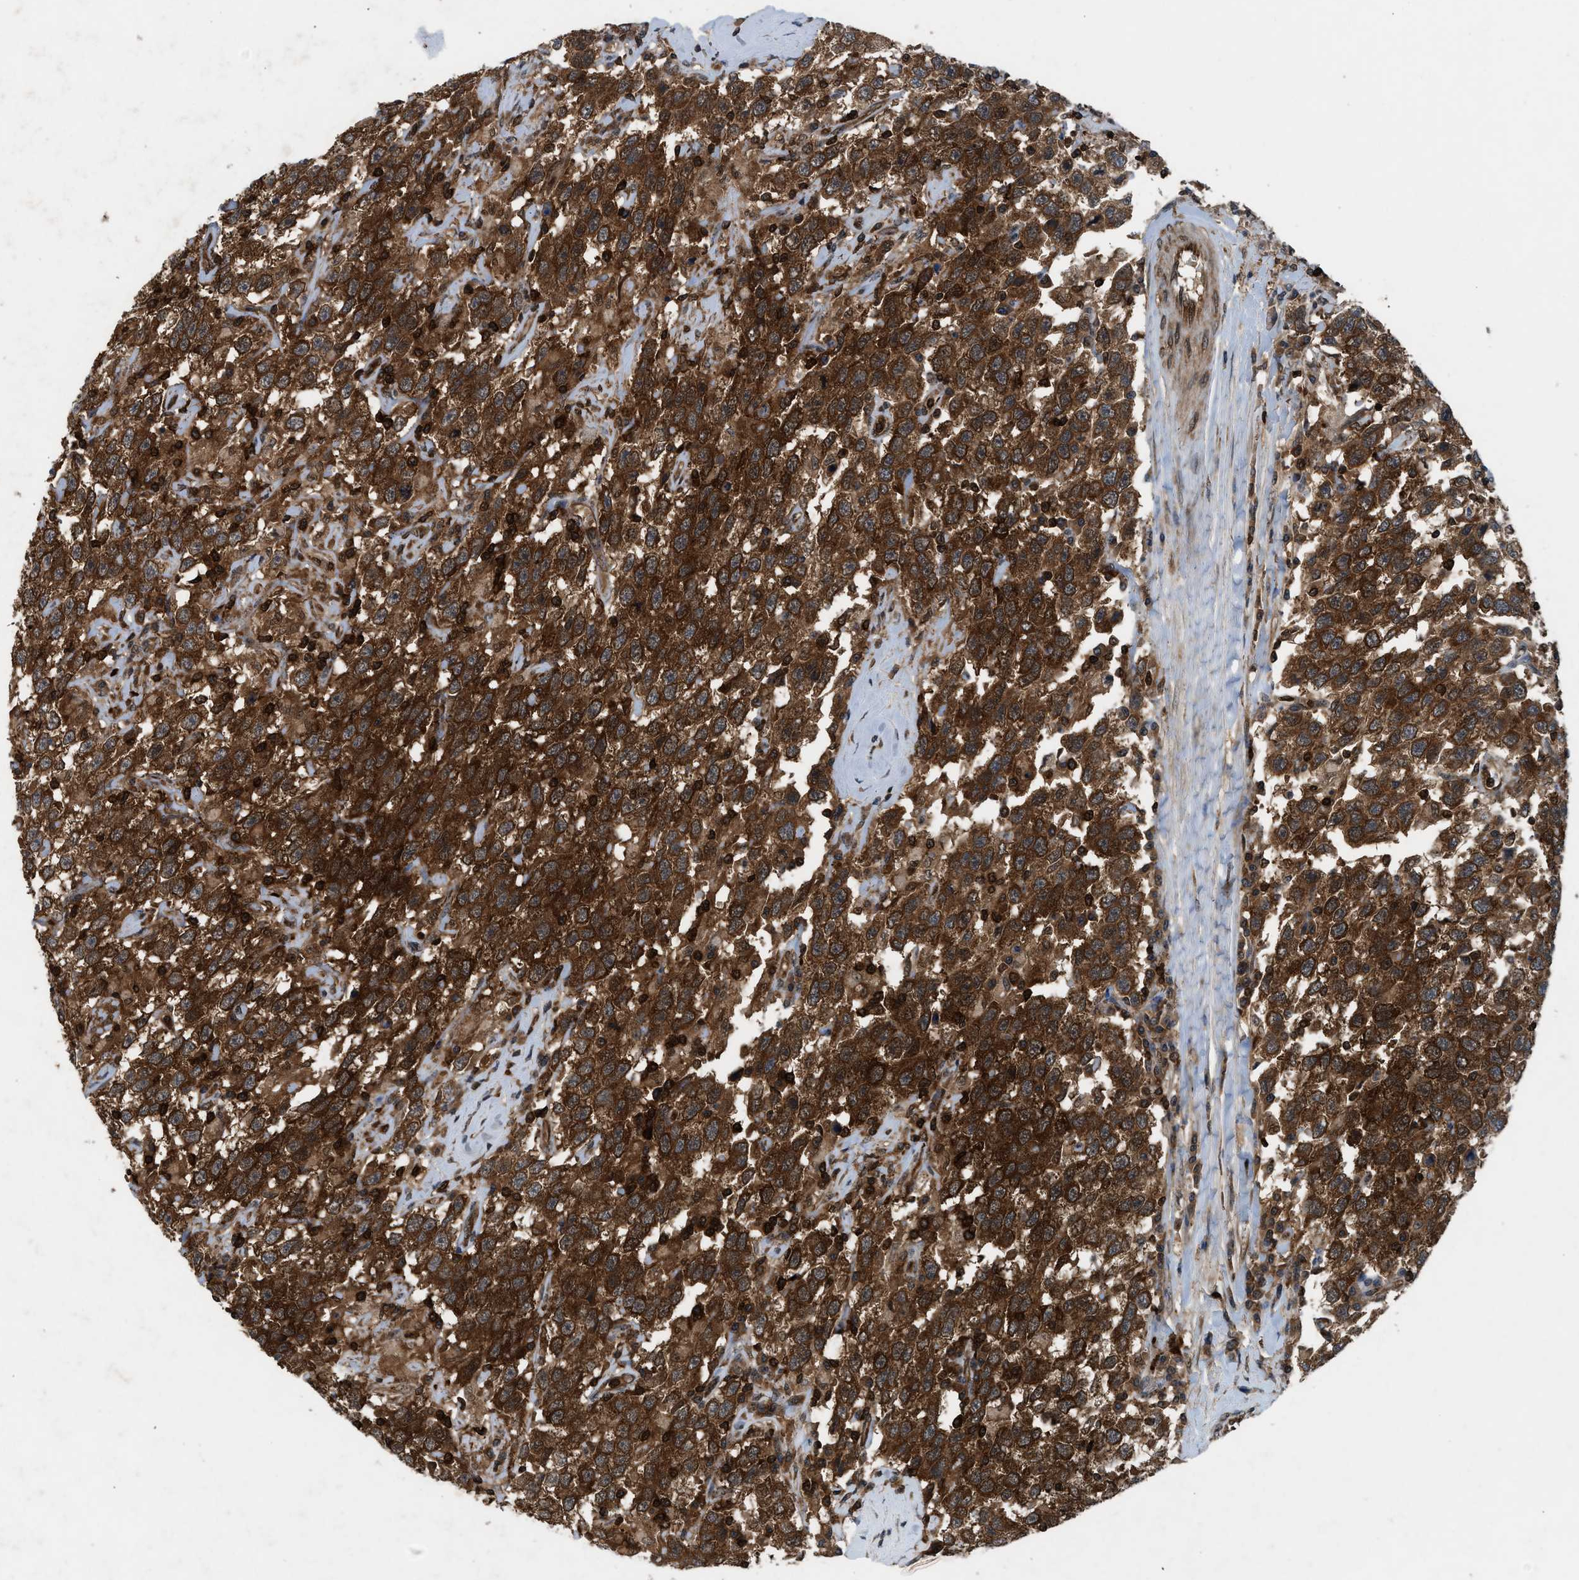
{"staining": {"intensity": "strong", "quantity": ">75%", "location": "cytoplasmic/membranous"}, "tissue": "testis cancer", "cell_type": "Tumor cells", "image_type": "cancer", "snomed": [{"axis": "morphology", "description": "Seminoma, NOS"}, {"axis": "topography", "description": "Testis"}], "caption": "Immunohistochemical staining of human testis cancer (seminoma) displays high levels of strong cytoplasmic/membranous expression in about >75% of tumor cells.", "gene": "OXSR1", "patient": {"sex": "male", "age": 41}}